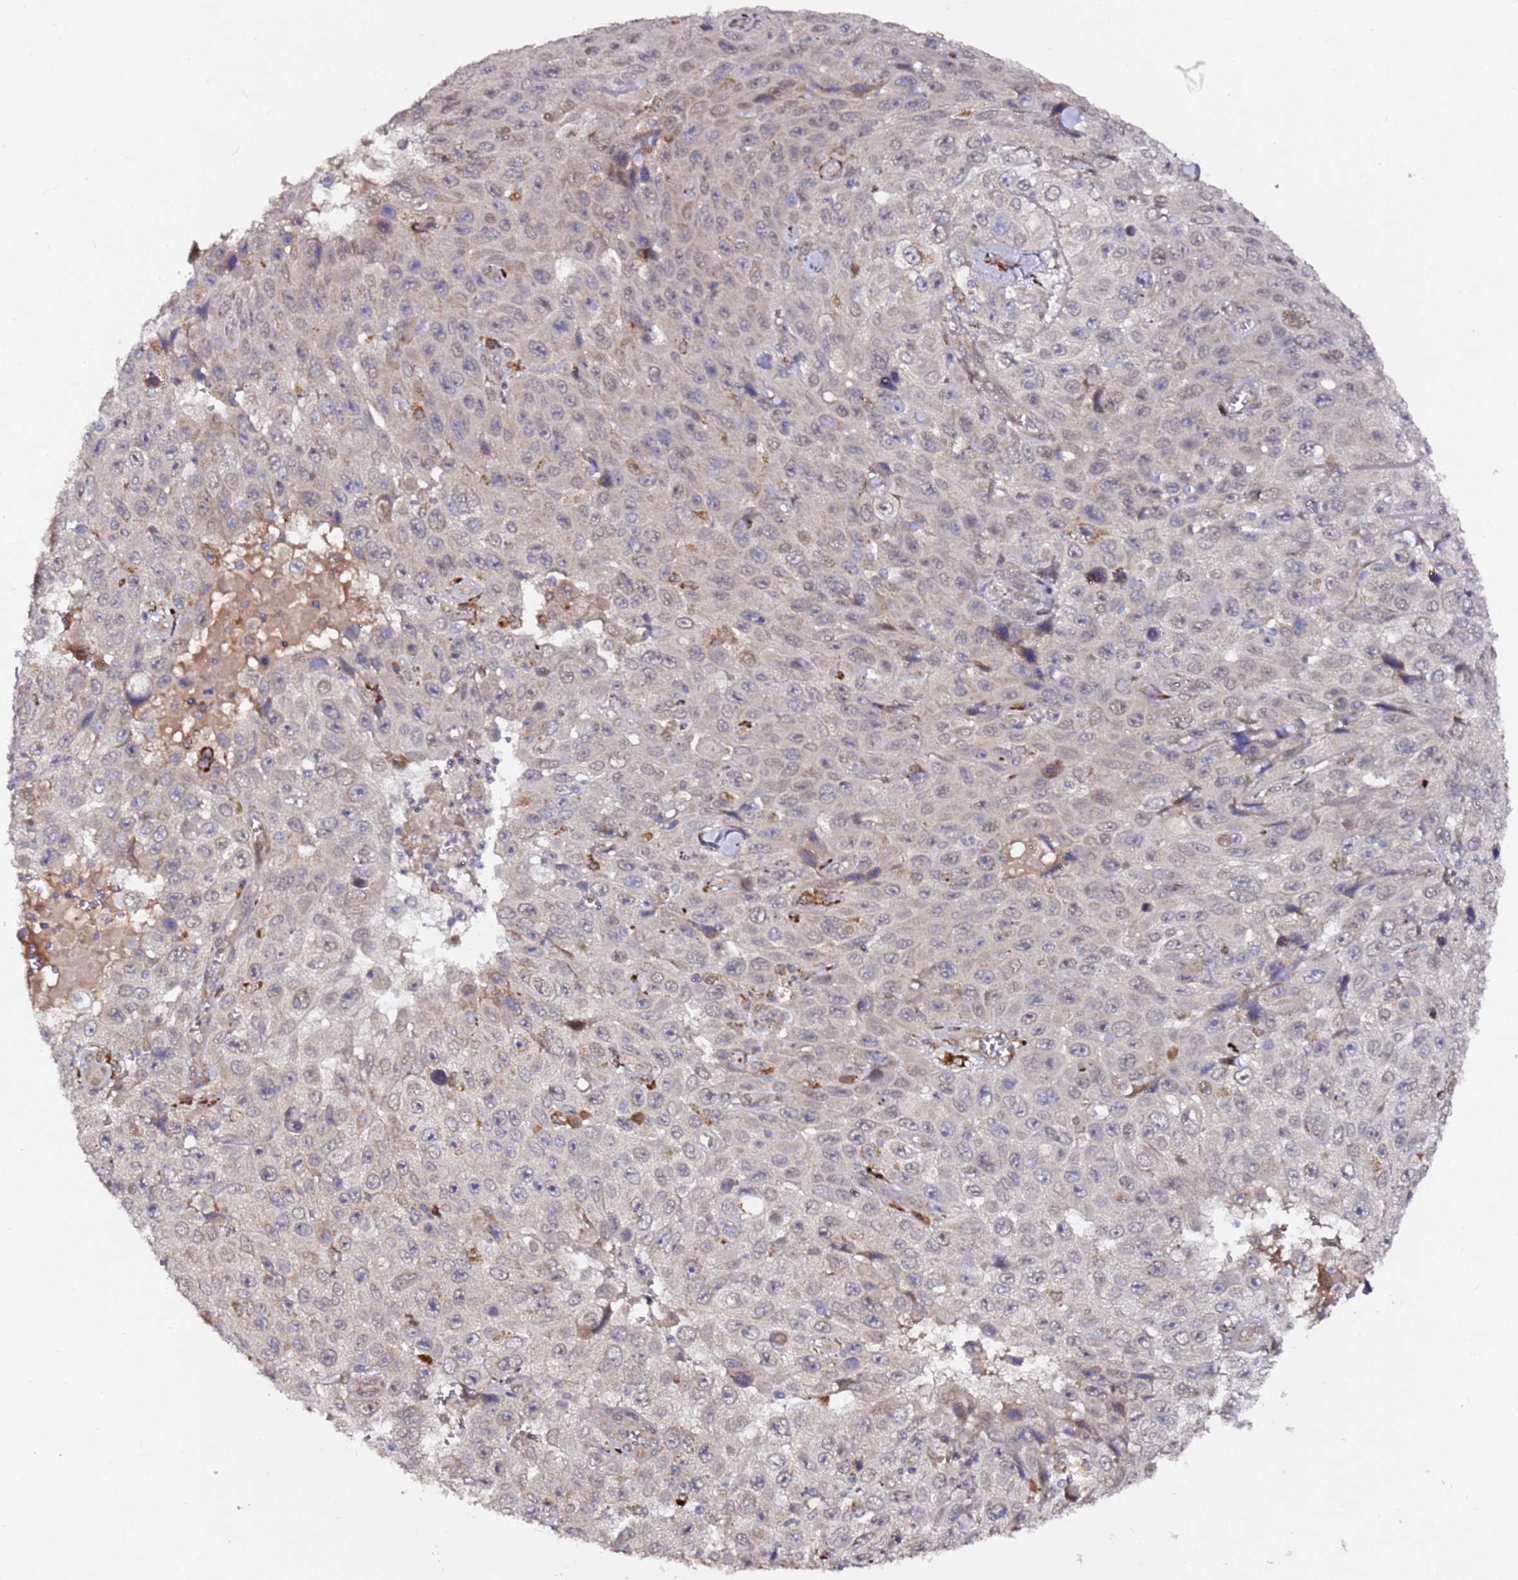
{"staining": {"intensity": "negative", "quantity": "none", "location": "none"}, "tissue": "skin cancer", "cell_type": "Tumor cells", "image_type": "cancer", "snomed": [{"axis": "morphology", "description": "Squamous cell carcinoma, NOS"}, {"axis": "topography", "description": "Skin"}], "caption": "Immunohistochemistry of skin squamous cell carcinoma demonstrates no positivity in tumor cells. Brightfield microscopy of immunohistochemistry (IHC) stained with DAB (3,3'-diaminobenzidine) (brown) and hematoxylin (blue), captured at high magnification.", "gene": "ALG11", "patient": {"sex": "male", "age": 82}}